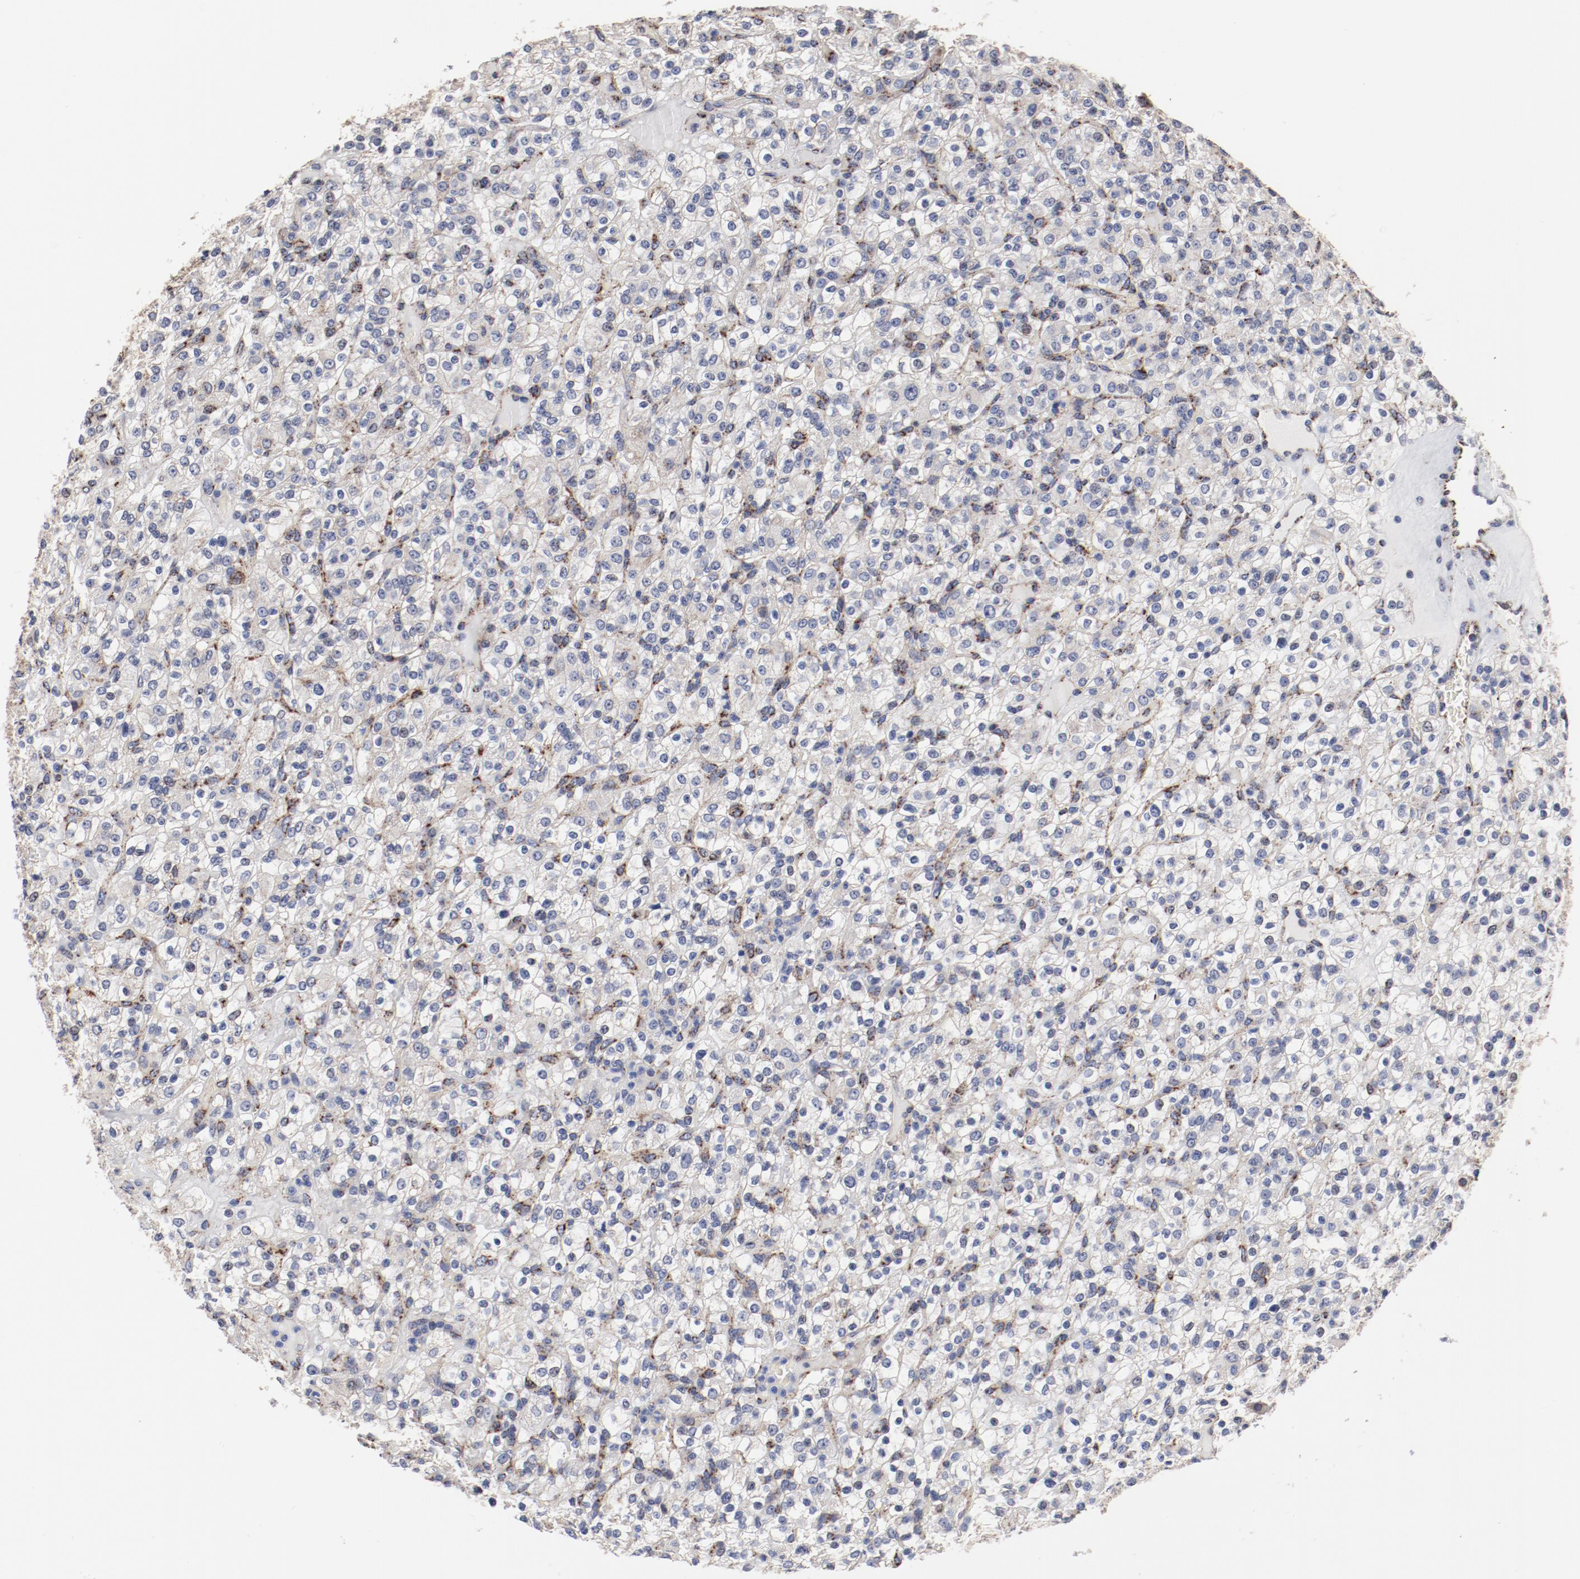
{"staining": {"intensity": "weak", "quantity": "<25%", "location": "cytoplasmic/membranous"}, "tissue": "renal cancer", "cell_type": "Tumor cells", "image_type": "cancer", "snomed": [{"axis": "morphology", "description": "Normal tissue, NOS"}, {"axis": "morphology", "description": "Adenocarcinoma, NOS"}, {"axis": "topography", "description": "Kidney"}], "caption": "The IHC photomicrograph has no significant expression in tumor cells of renal adenocarcinoma tissue.", "gene": "NDUFV2", "patient": {"sex": "female", "age": 72}}